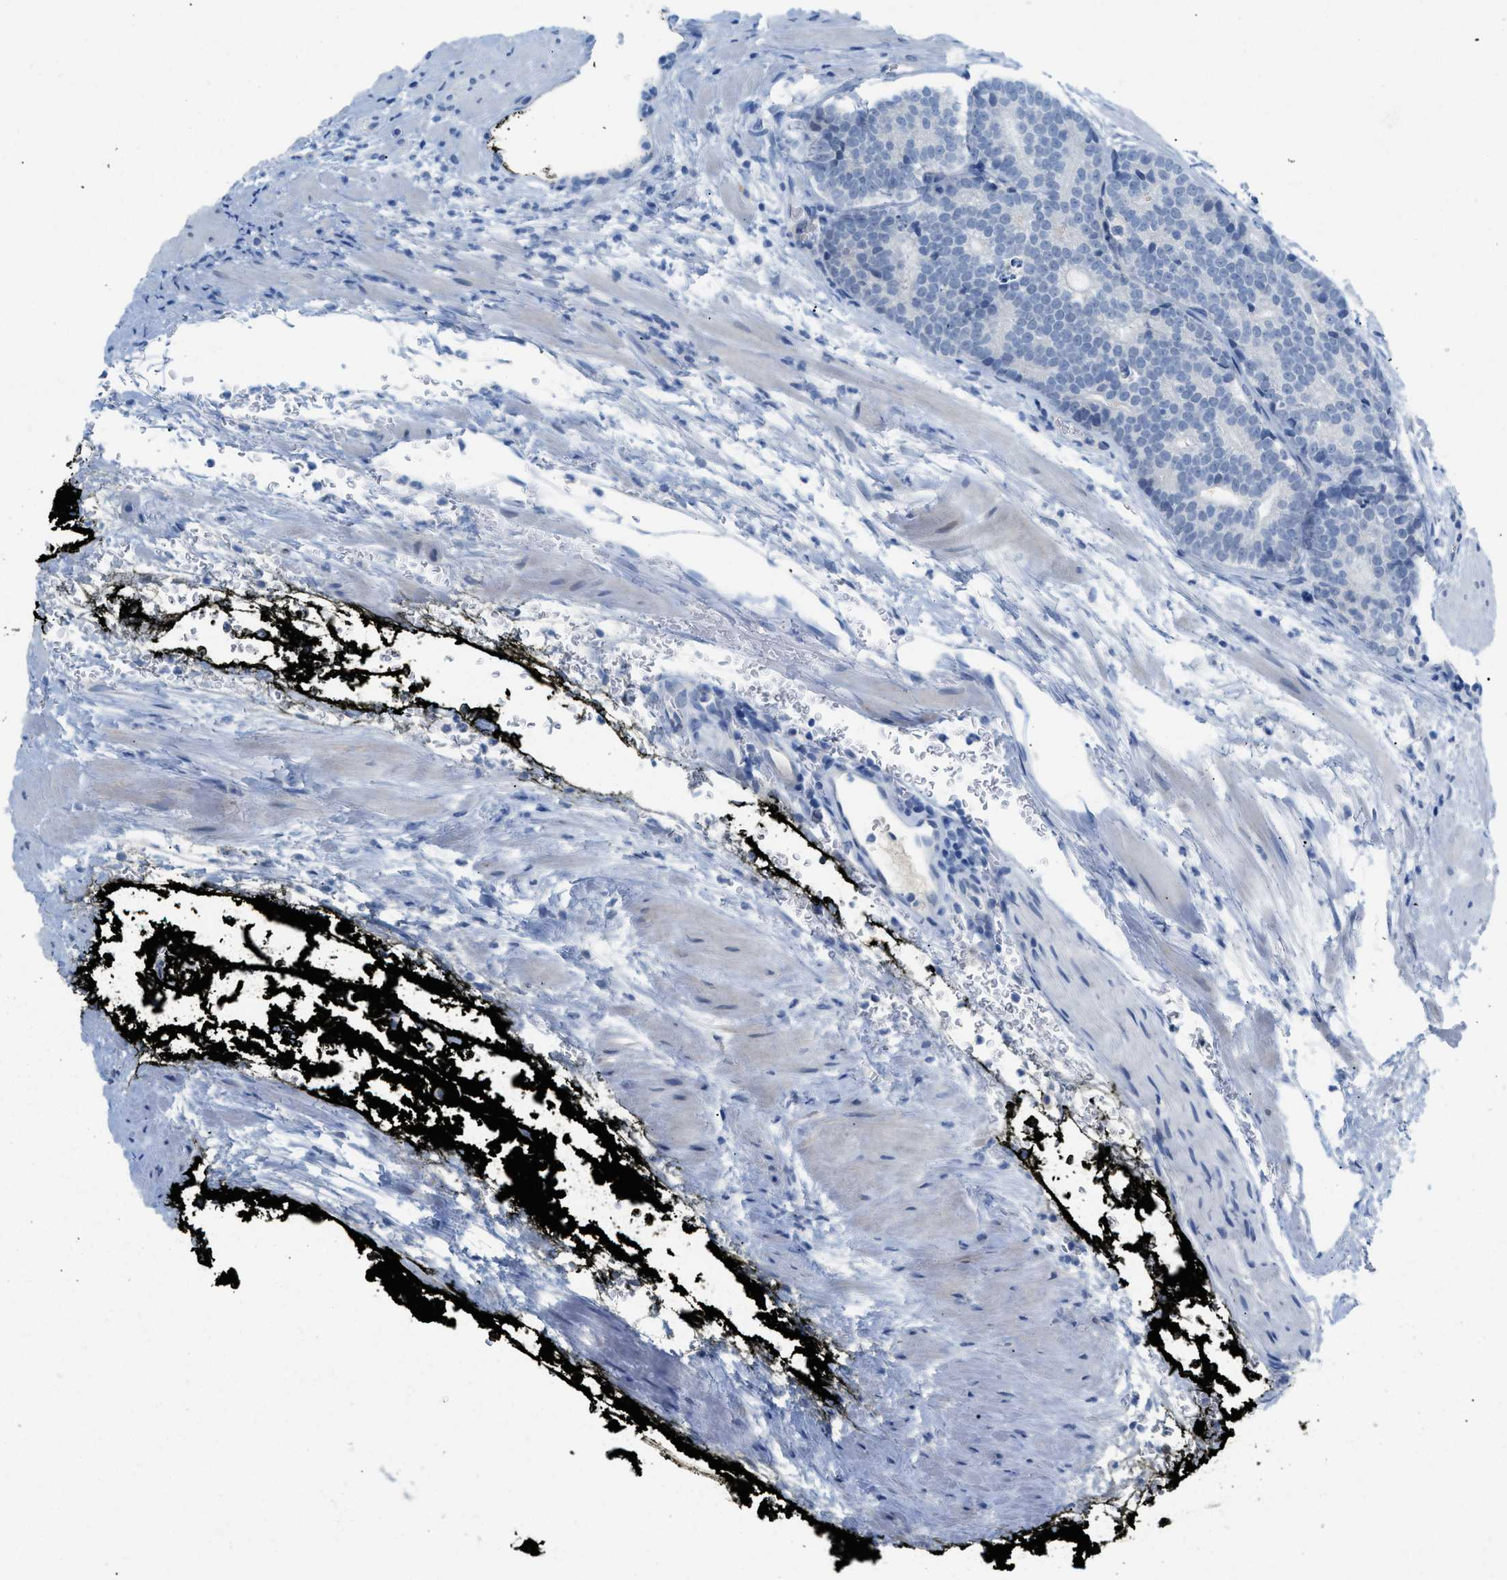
{"staining": {"intensity": "negative", "quantity": "none", "location": "none"}, "tissue": "prostate cancer", "cell_type": "Tumor cells", "image_type": "cancer", "snomed": [{"axis": "morphology", "description": "Adenocarcinoma, High grade"}, {"axis": "topography", "description": "Prostate"}], "caption": "IHC image of prostate cancer (adenocarcinoma (high-grade)) stained for a protein (brown), which demonstrates no positivity in tumor cells.", "gene": "HSF2", "patient": {"sex": "male", "age": 61}}